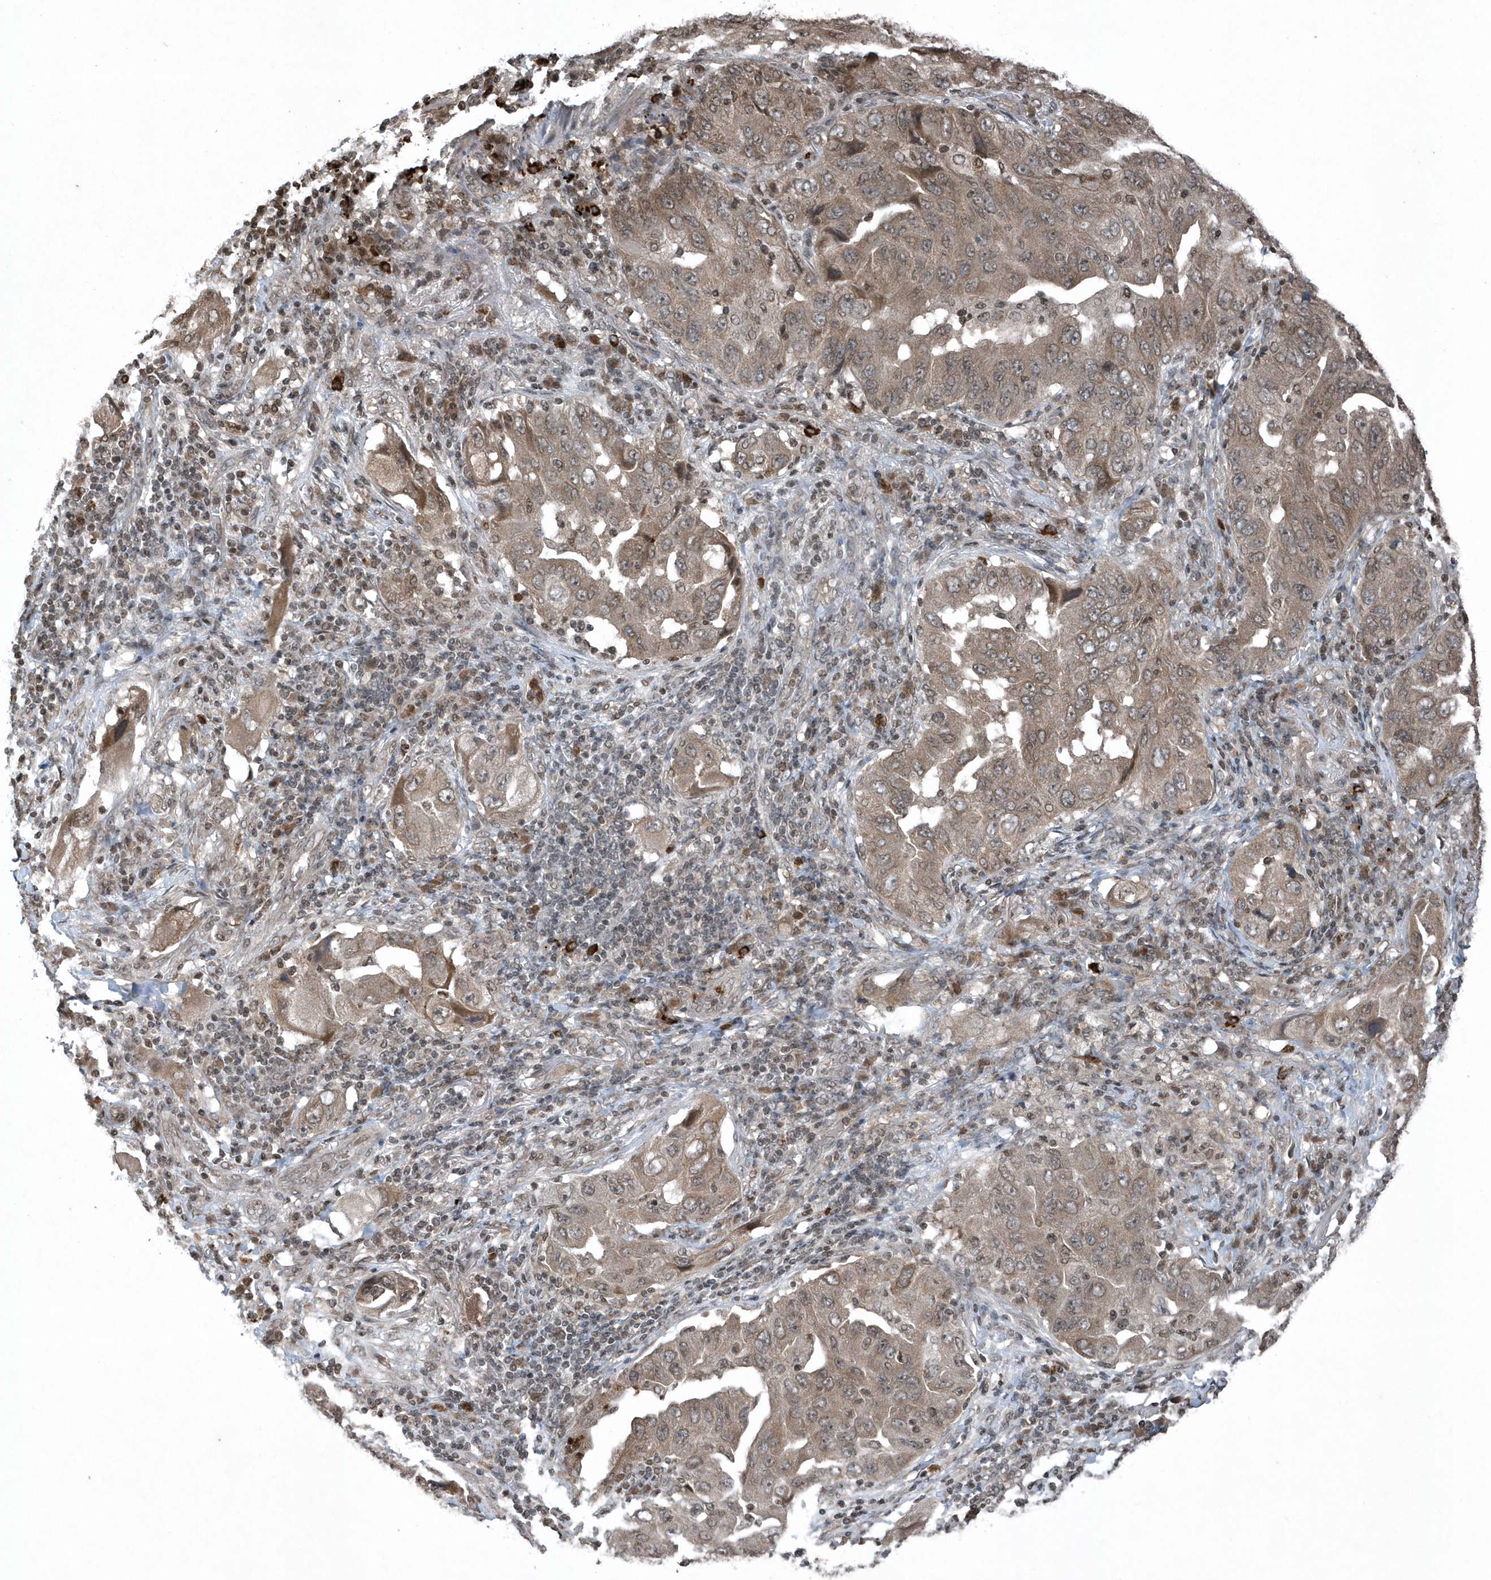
{"staining": {"intensity": "moderate", "quantity": ">75%", "location": "cytoplasmic/membranous"}, "tissue": "lung cancer", "cell_type": "Tumor cells", "image_type": "cancer", "snomed": [{"axis": "morphology", "description": "Adenocarcinoma, NOS"}, {"axis": "topography", "description": "Lung"}], "caption": "Human adenocarcinoma (lung) stained for a protein (brown) displays moderate cytoplasmic/membranous positive staining in about >75% of tumor cells.", "gene": "EIF2B1", "patient": {"sex": "female", "age": 65}}